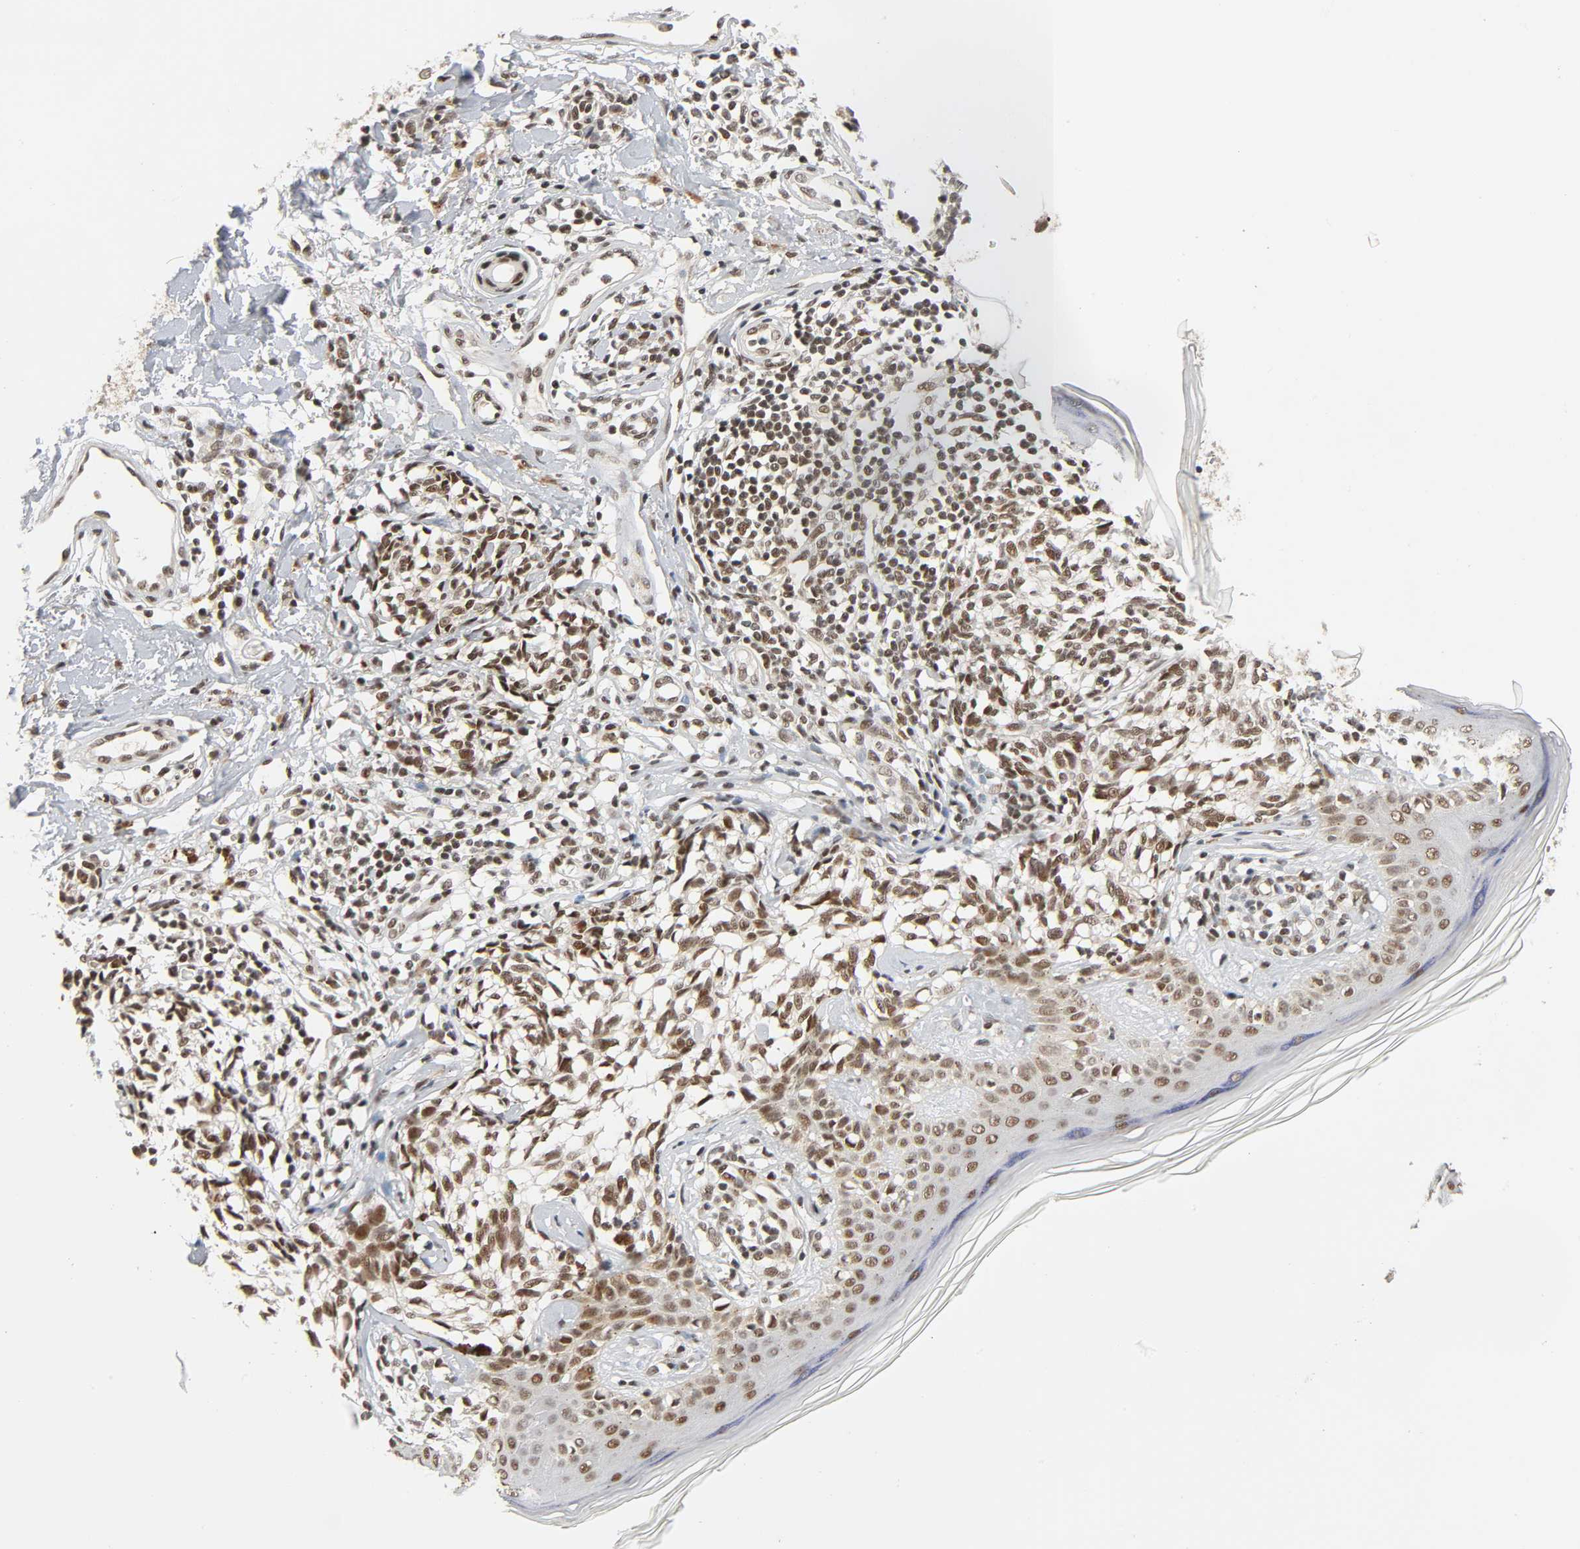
{"staining": {"intensity": "moderate", "quantity": ">75%", "location": "nuclear"}, "tissue": "melanoma", "cell_type": "Tumor cells", "image_type": "cancer", "snomed": [{"axis": "morphology", "description": "Malignant melanoma, NOS"}, {"axis": "topography", "description": "Skin"}], "caption": "There is medium levels of moderate nuclear positivity in tumor cells of malignant melanoma, as demonstrated by immunohistochemical staining (brown color).", "gene": "SMARCD1", "patient": {"sex": "male", "age": 67}}